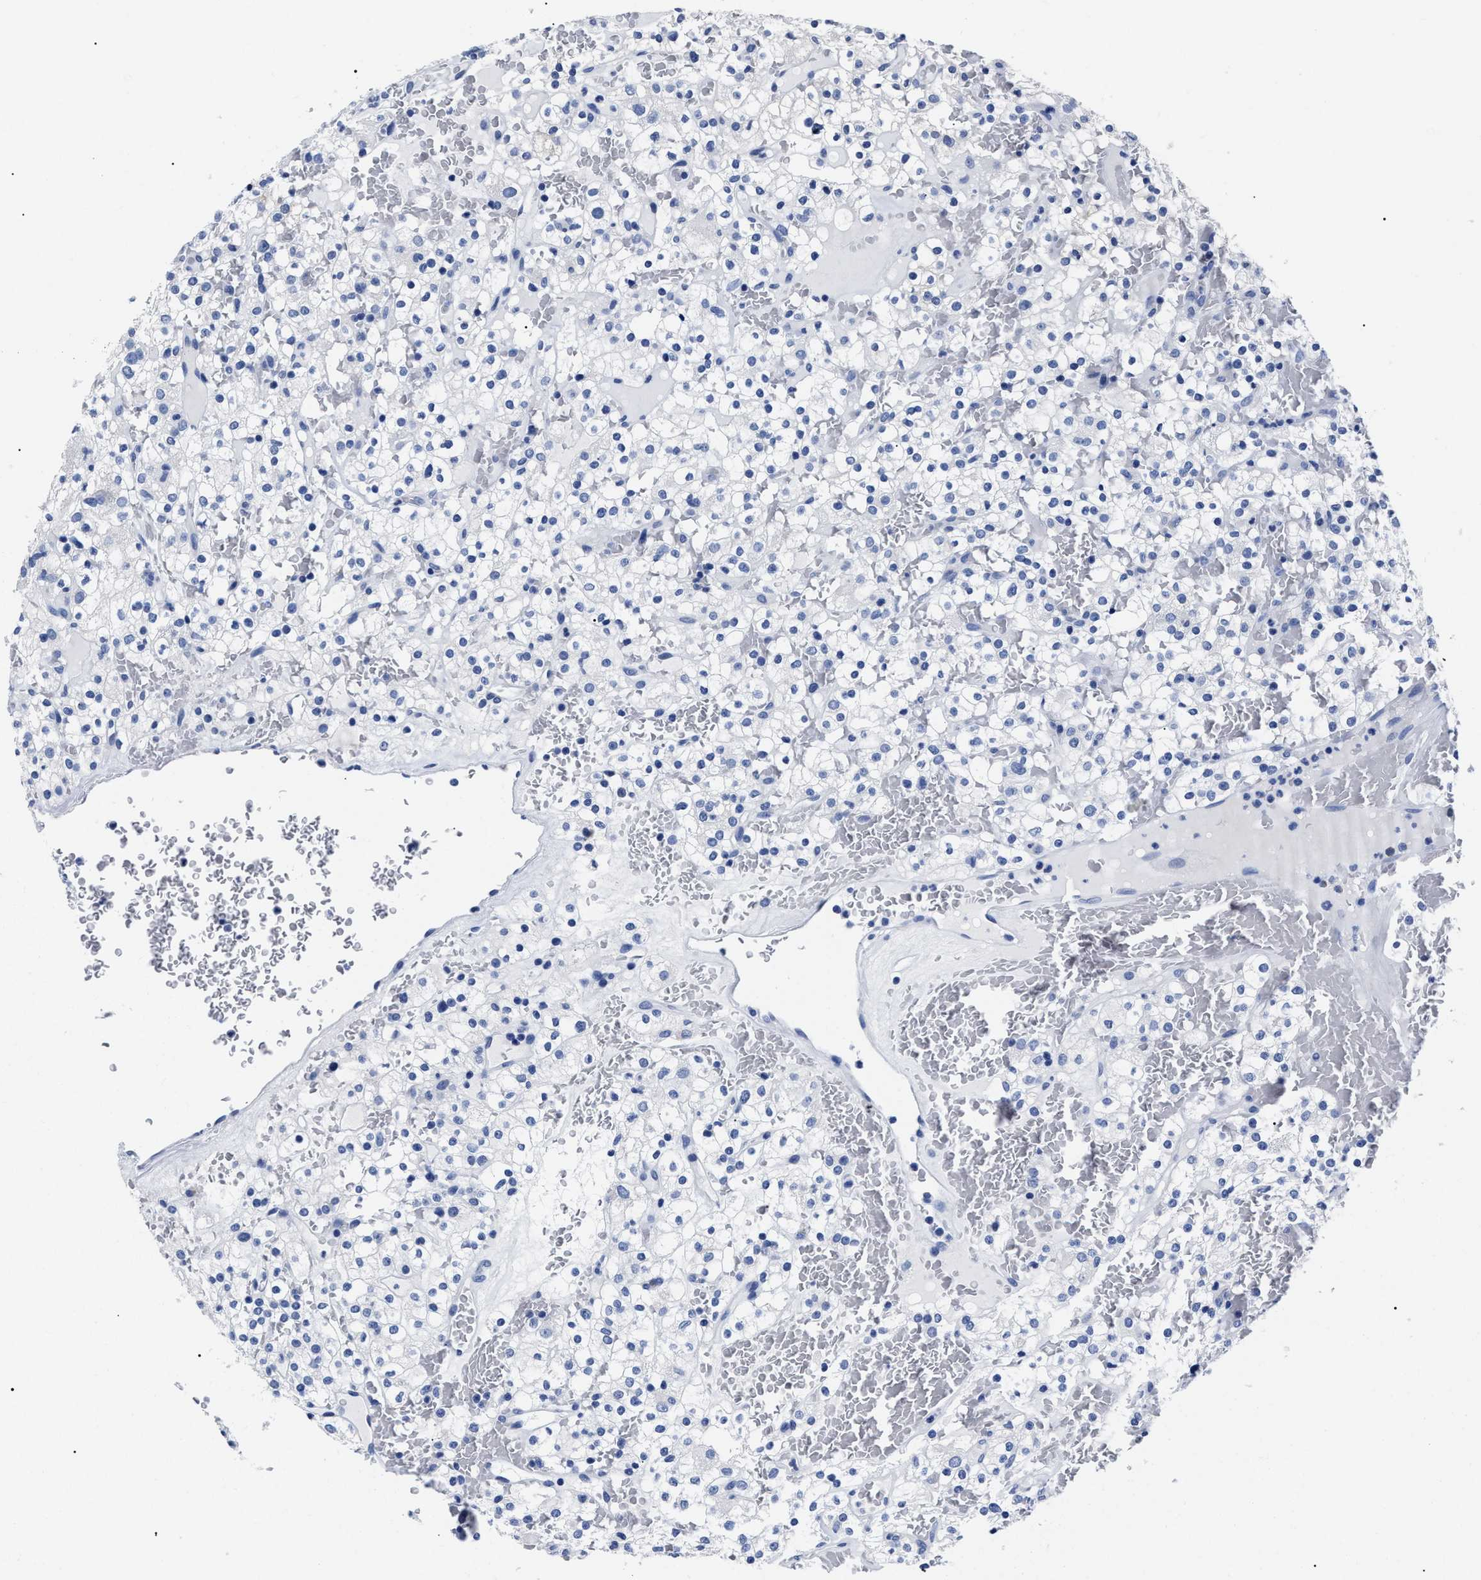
{"staining": {"intensity": "negative", "quantity": "none", "location": "none"}, "tissue": "renal cancer", "cell_type": "Tumor cells", "image_type": "cancer", "snomed": [{"axis": "morphology", "description": "Normal tissue, NOS"}, {"axis": "morphology", "description": "Adenocarcinoma, NOS"}, {"axis": "topography", "description": "Kidney"}], "caption": "Tumor cells are negative for brown protein staining in adenocarcinoma (renal).", "gene": "ALPG", "patient": {"sex": "female", "age": 72}}